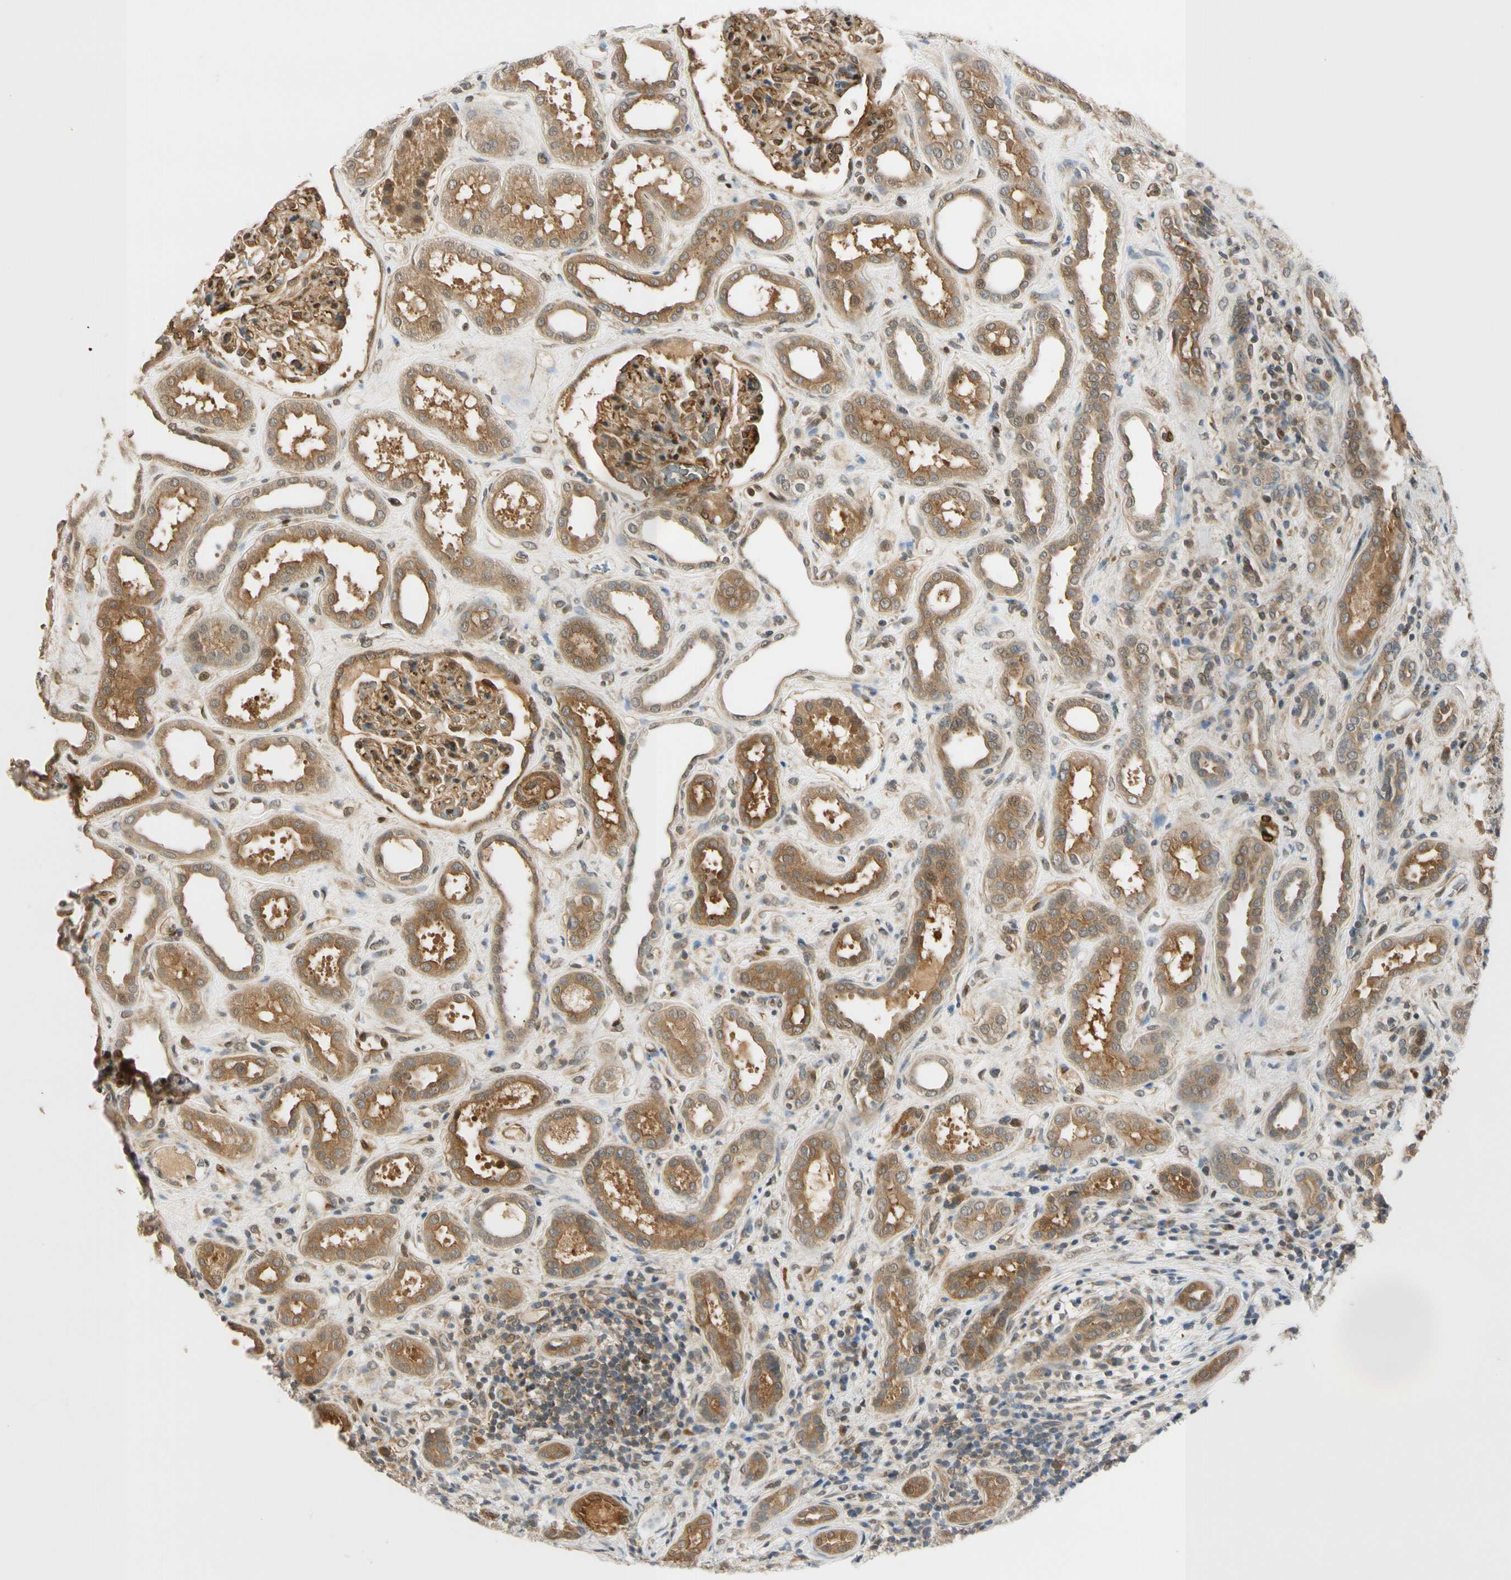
{"staining": {"intensity": "moderate", "quantity": ">75%", "location": "cytoplasmic/membranous"}, "tissue": "kidney", "cell_type": "Cells in glomeruli", "image_type": "normal", "snomed": [{"axis": "morphology", "description": "Normal tissue, NOS"}, {"axis": "topography", "description": "Kidney"}], "caption": "Moderate cytoplasmic/membranous expression for a protein is identified in about >75% of cells in glomeruli of normal kidney using IHC.", "gene": "RASGRF1", "patient": {"sex": "male", "age": 59}}